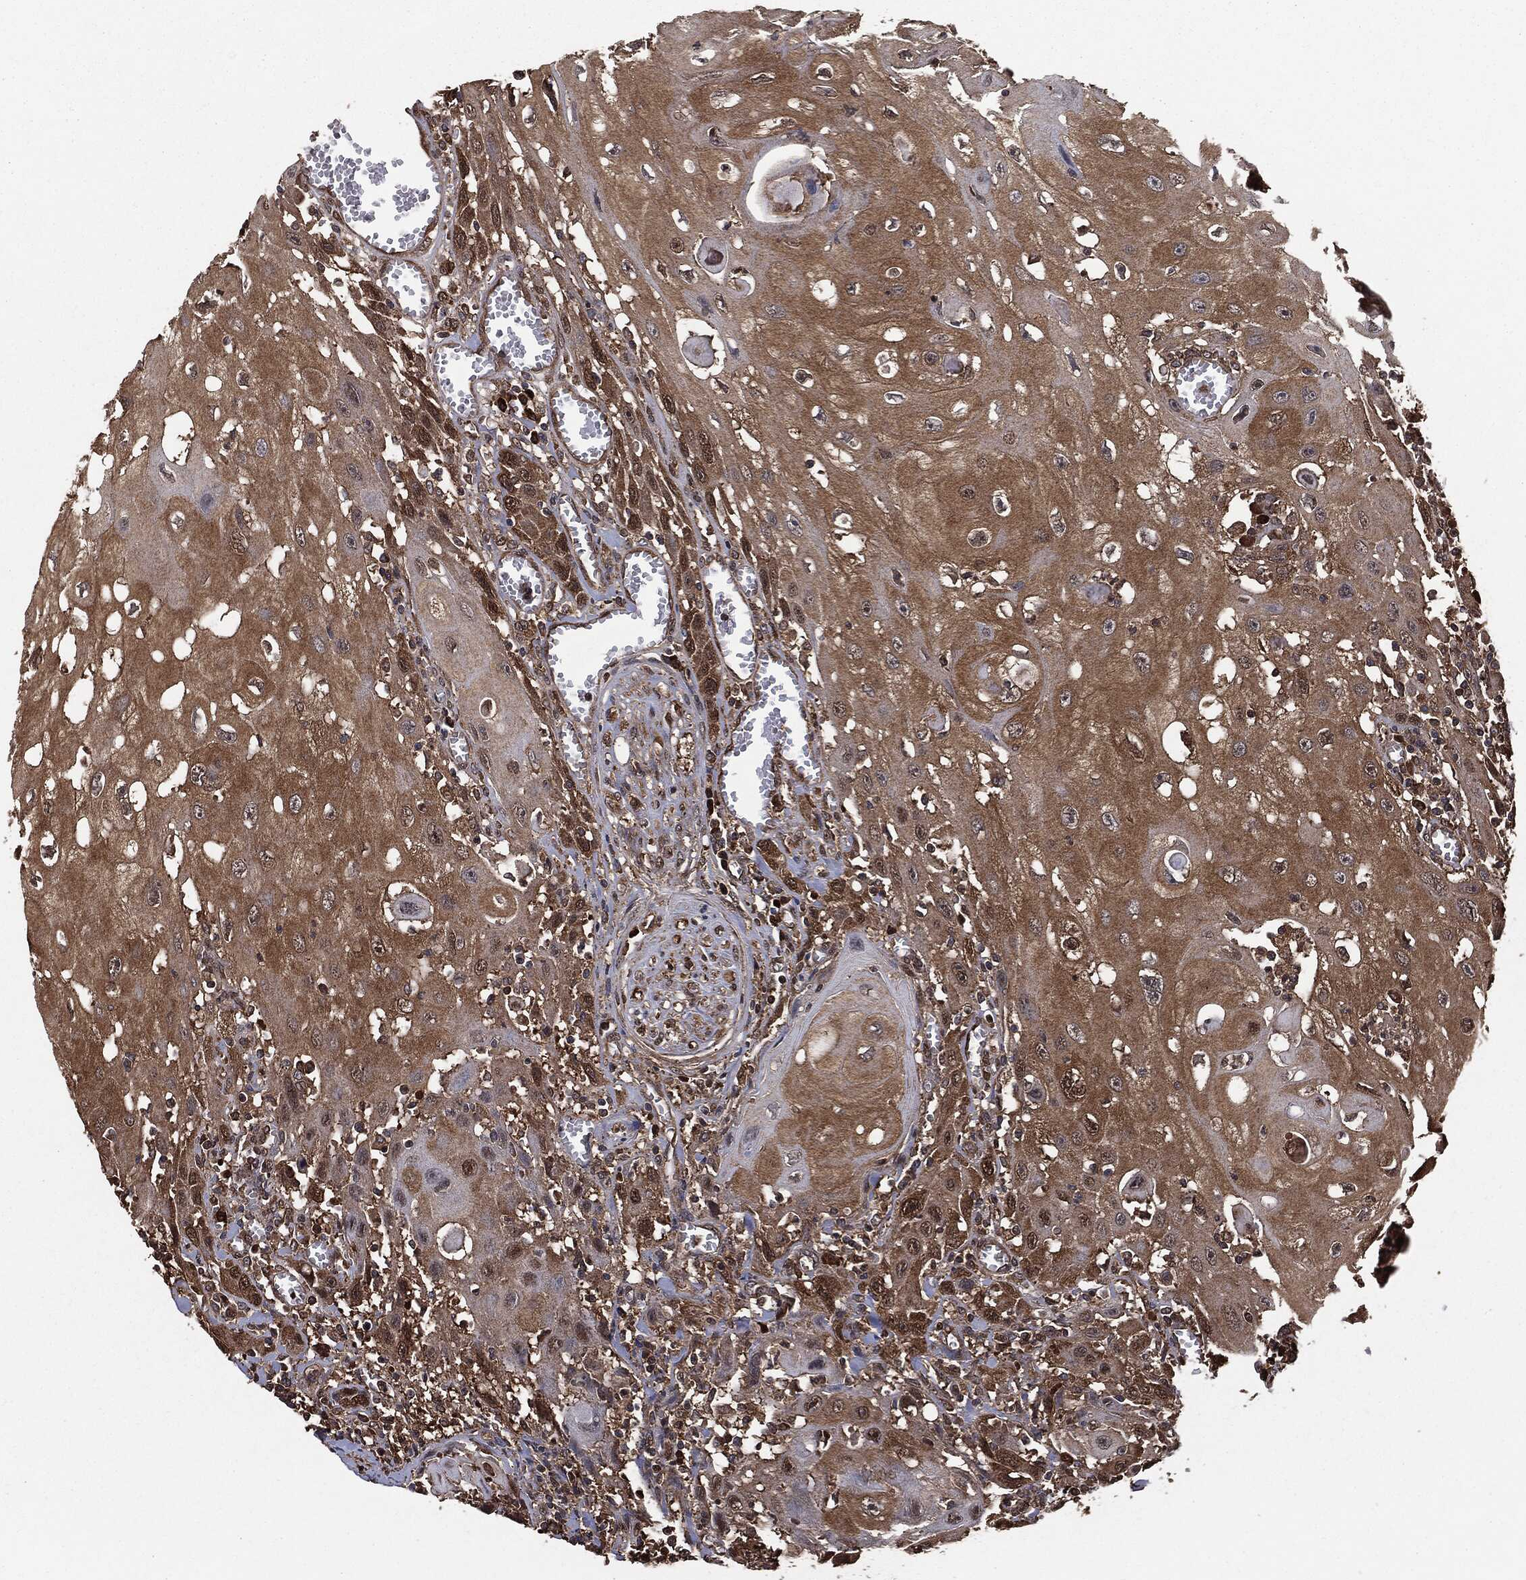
{"staining": {"intensity": "moderate", "quantity": ">75%", "location": "cytoplasmic/membranous"}, "tissue": "head and neck cancer", "cell_type": "Tumor cells", "image_type": "cancer", "snomed": [{"axis": "morphology", "description": "Normal tissue, NOS"}, {"axis": "morphology", "description": "Squamous cell carcinoma, NOS"}, {"axis": "topography", "description": "Oral tissue"}, {"axis": "topography", "description": "Head-Neck"}], "caption": "Head and neck cancer was stained to show a protein in brown. There is medium levels of moderate cytoplasmic/membranous staining in approximately >75% of tumor cells.", "gene": "NME1", "patient": {"sex": "male", "age": 71}}